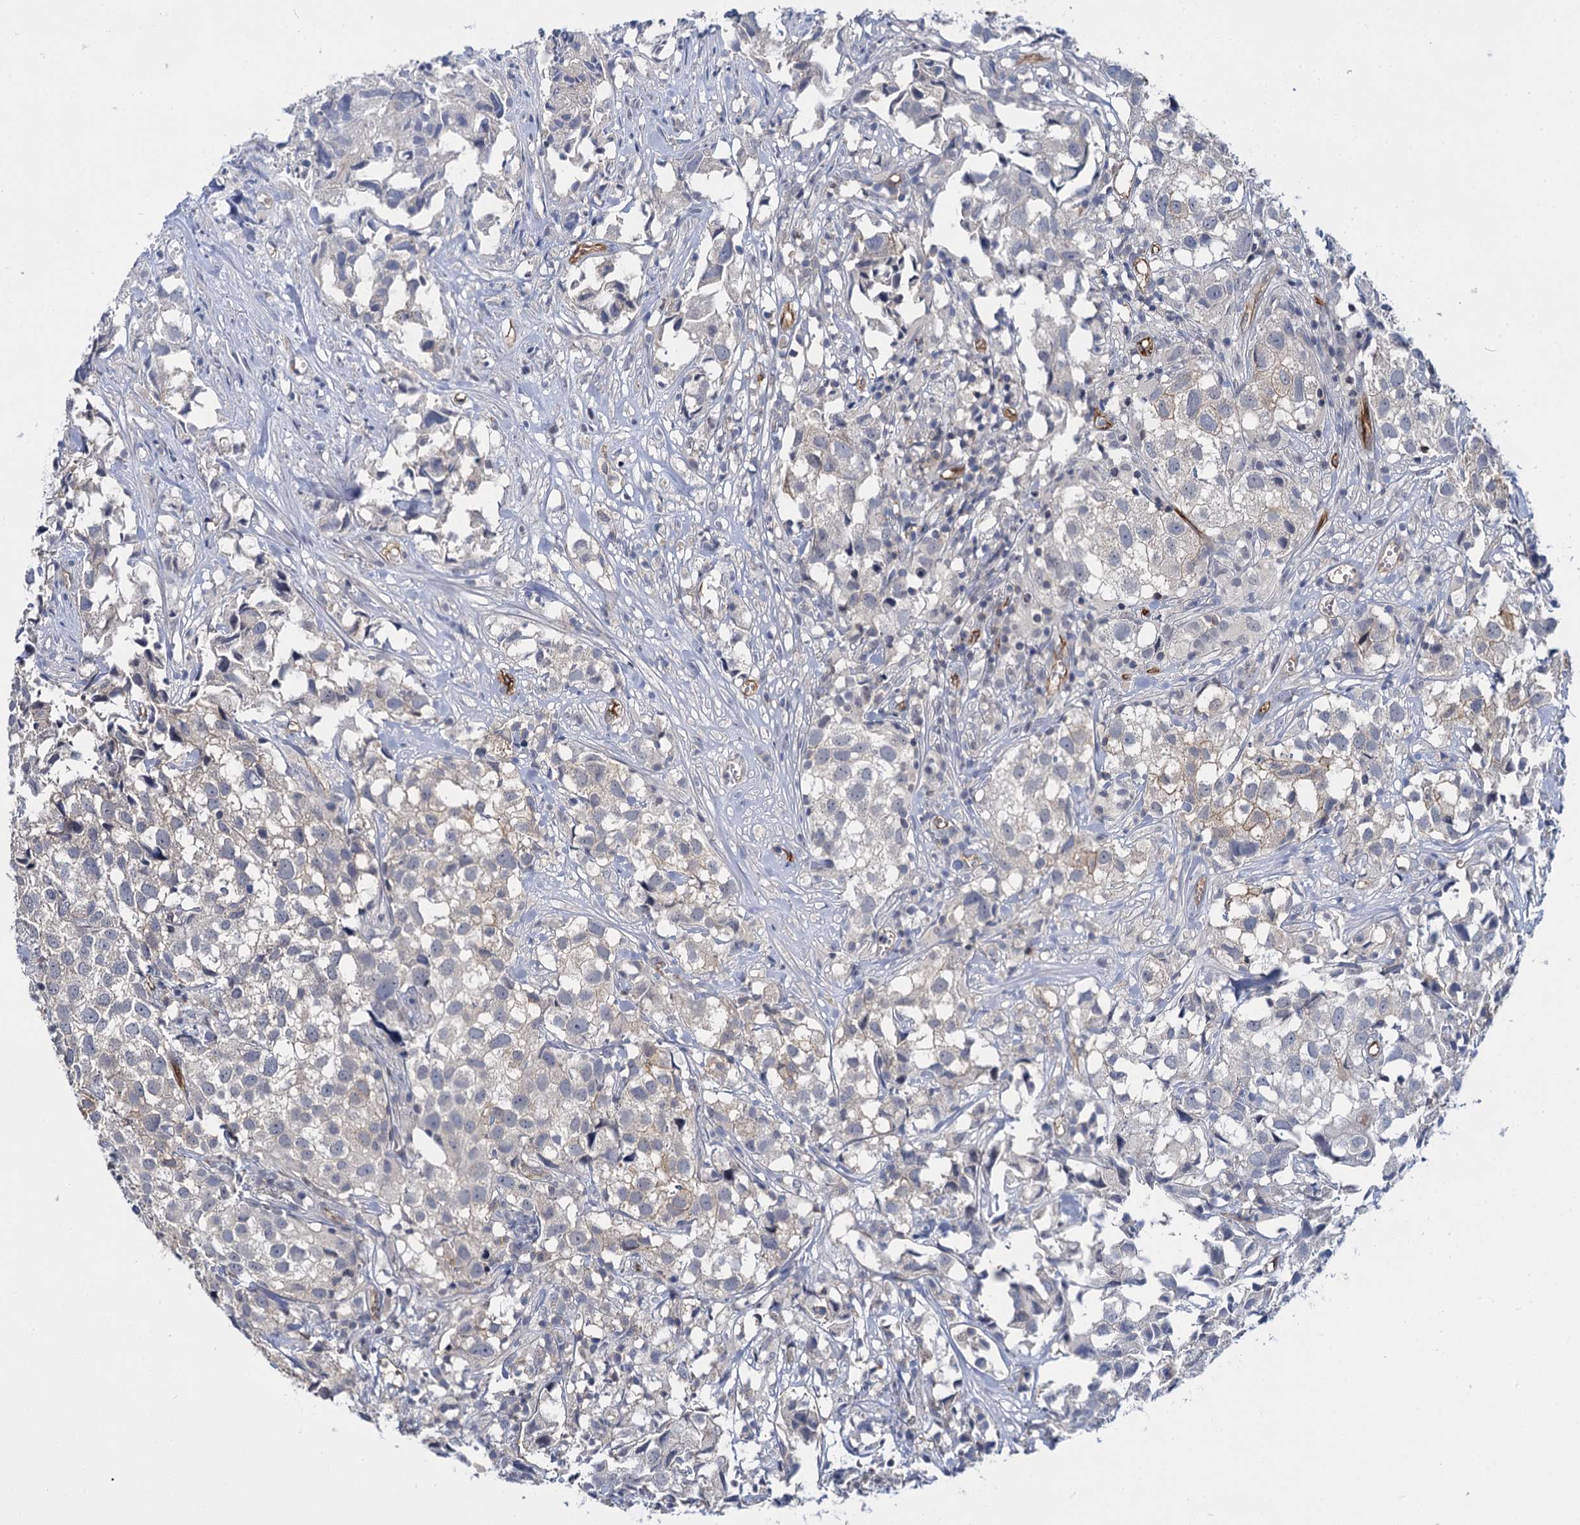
{"staining": {"intensity": "negative", "quantity": "none", "location": "none"}, "tissue": "urothelial cancer", "cell_type": "Tumor cells", "image_type": "cancer", "snomed": [{"axis": "morphology", "description": "Urothelial carcinoma, High grade"}, {"axis": "topography", "description": "Urinary bladder"}], "caption": "Immunohistochemical staining of urothelial cancer exhibits no significant positivity in tumor cells.", "gene": "ABLIM1", "patient": {"sex": "female", "age": 75}}